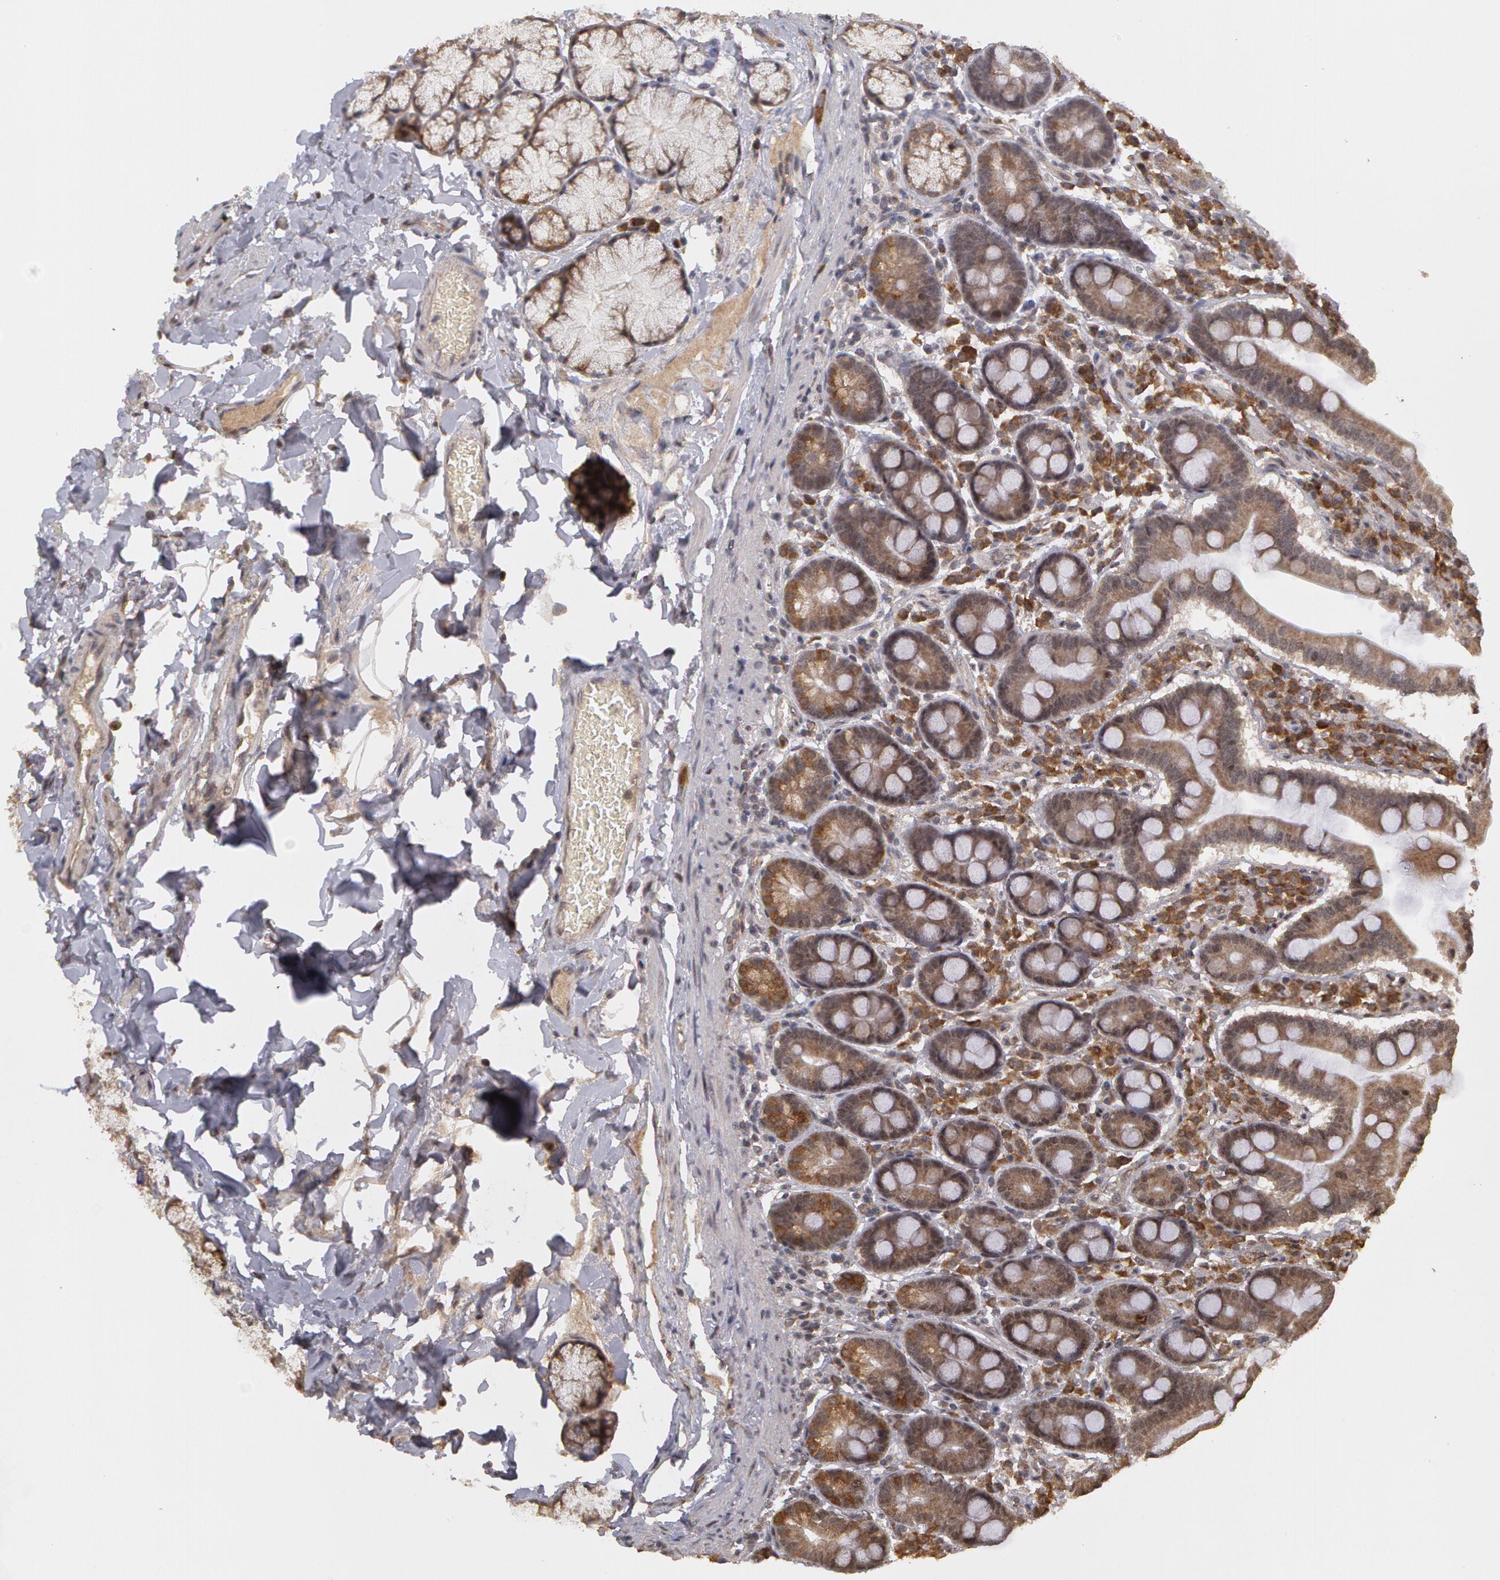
{"staining": {"intensity": "moderate", "quantity": ">75%", "location": "cytoplasmic/membranous"}, "tissue": "duodenum", "cell_type": "Glandular cells", "image_type": "normal", "snomed": [{"axis": "morphology", "description": "Normal tissue, NOS"}, {"axis": "topography", "description": "Duodenum"}], "caption": "Duodenum stained with immunohistochemistry exhibits moderate cytoplasmic/membranous positivity in about >75% of glandular cells. The protein of interest is stained brown, and the nuclei are stained in blue (DAB (3,3'-diaminobenzidine) IHC with brightfield microscopy, high magnification).", "gene": "GLIS1", "patient": {"sex": "male", "age": 50}}